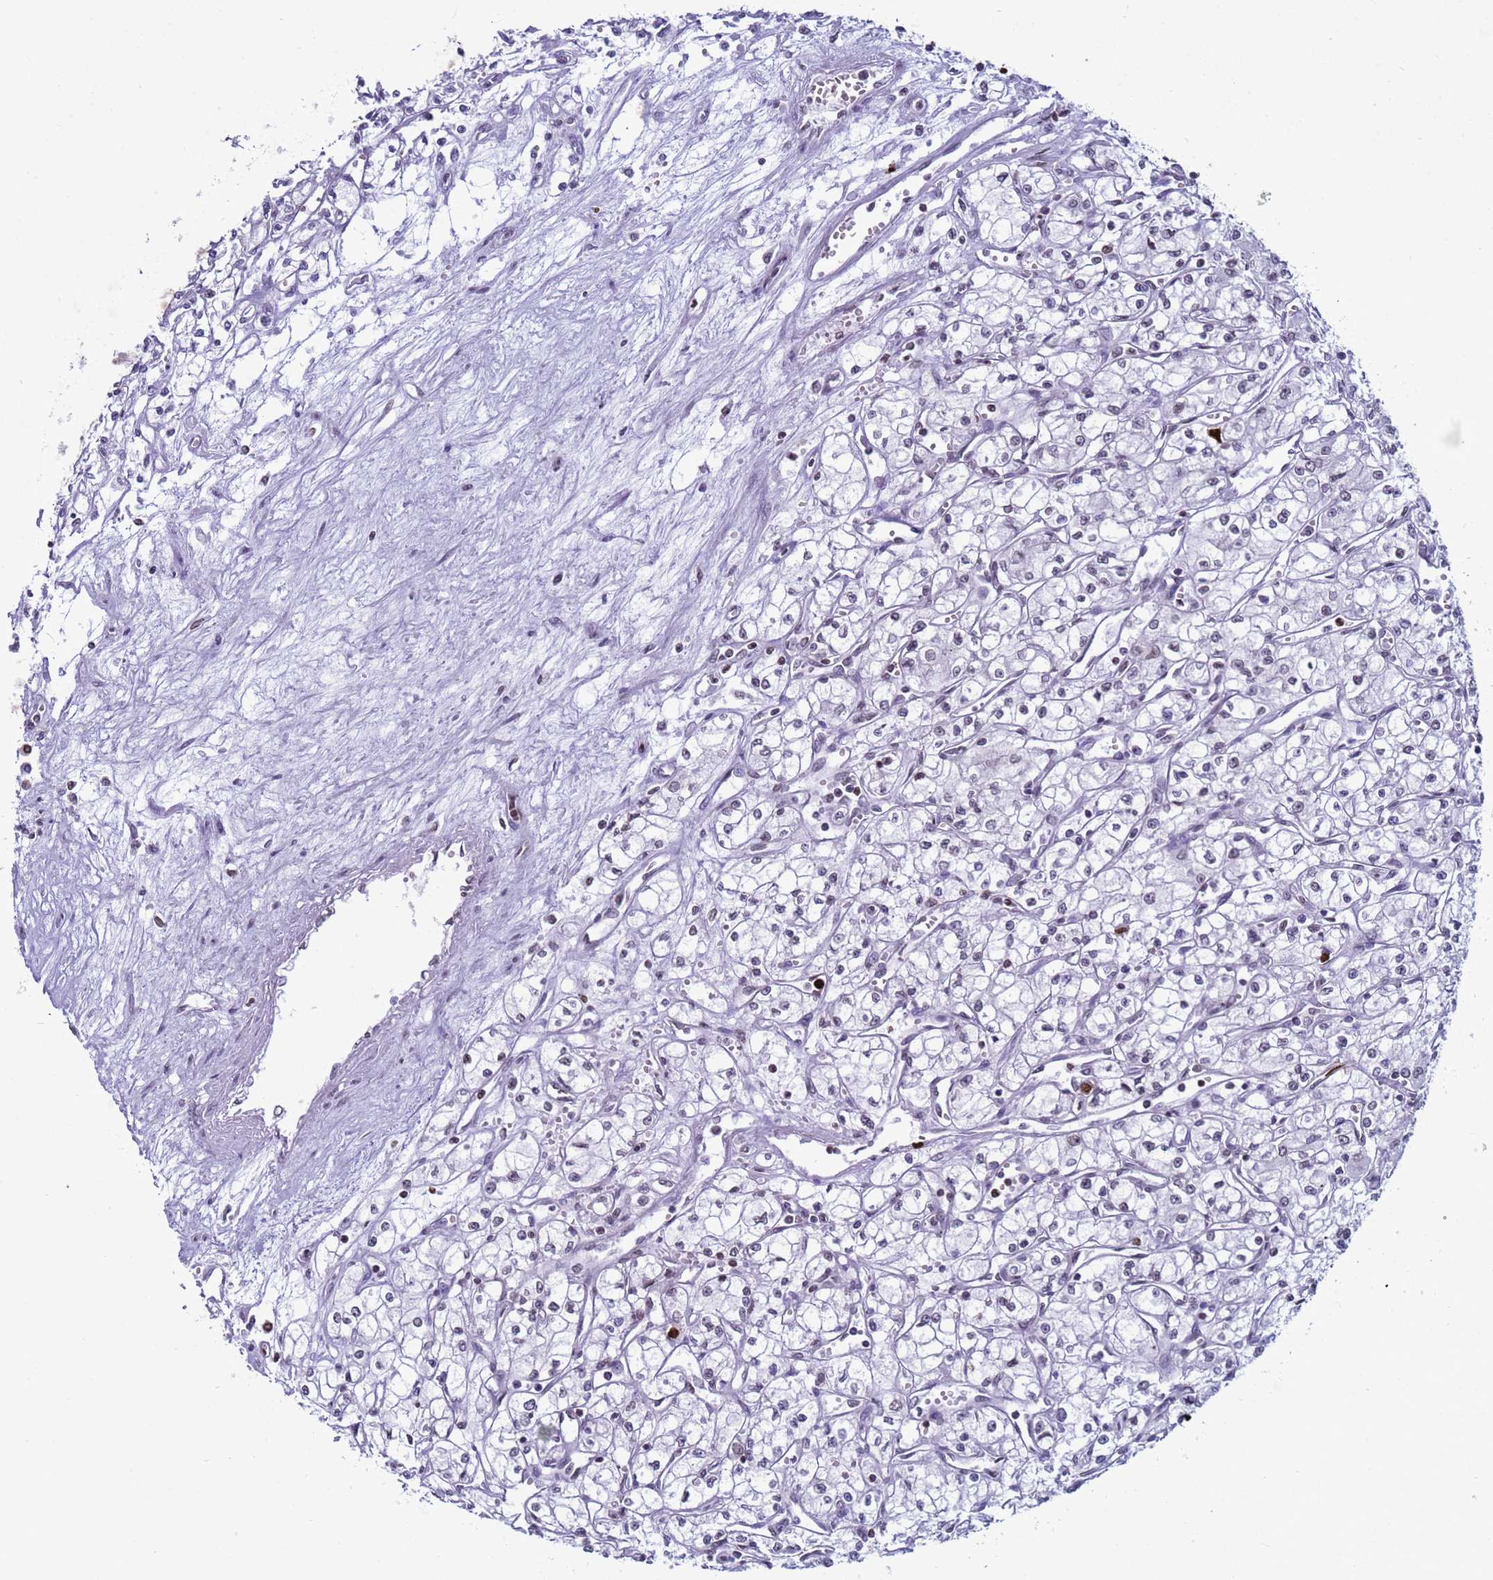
{"staining": {"intensity": "negative", "quantity": "none", "location": "none"}, "tissue": "renal cancer", "cell_type": "Tumor cells", "image_type": "cancer", "snomed": [{"axis": "morphology", "description": "Adenocarcinoma, NOS"}, {"axis": "topography", "description": "Kidney"}], "caption": "Immunohistochemistry image of neoplastic tissue: human renal adenocarcinoma stained with DAB (3,3'-diaminobenzidine) displays no significant protein expression in tumor cells.", "gene": "H4C8", "patient": {"sex": "male", "age": 59}}